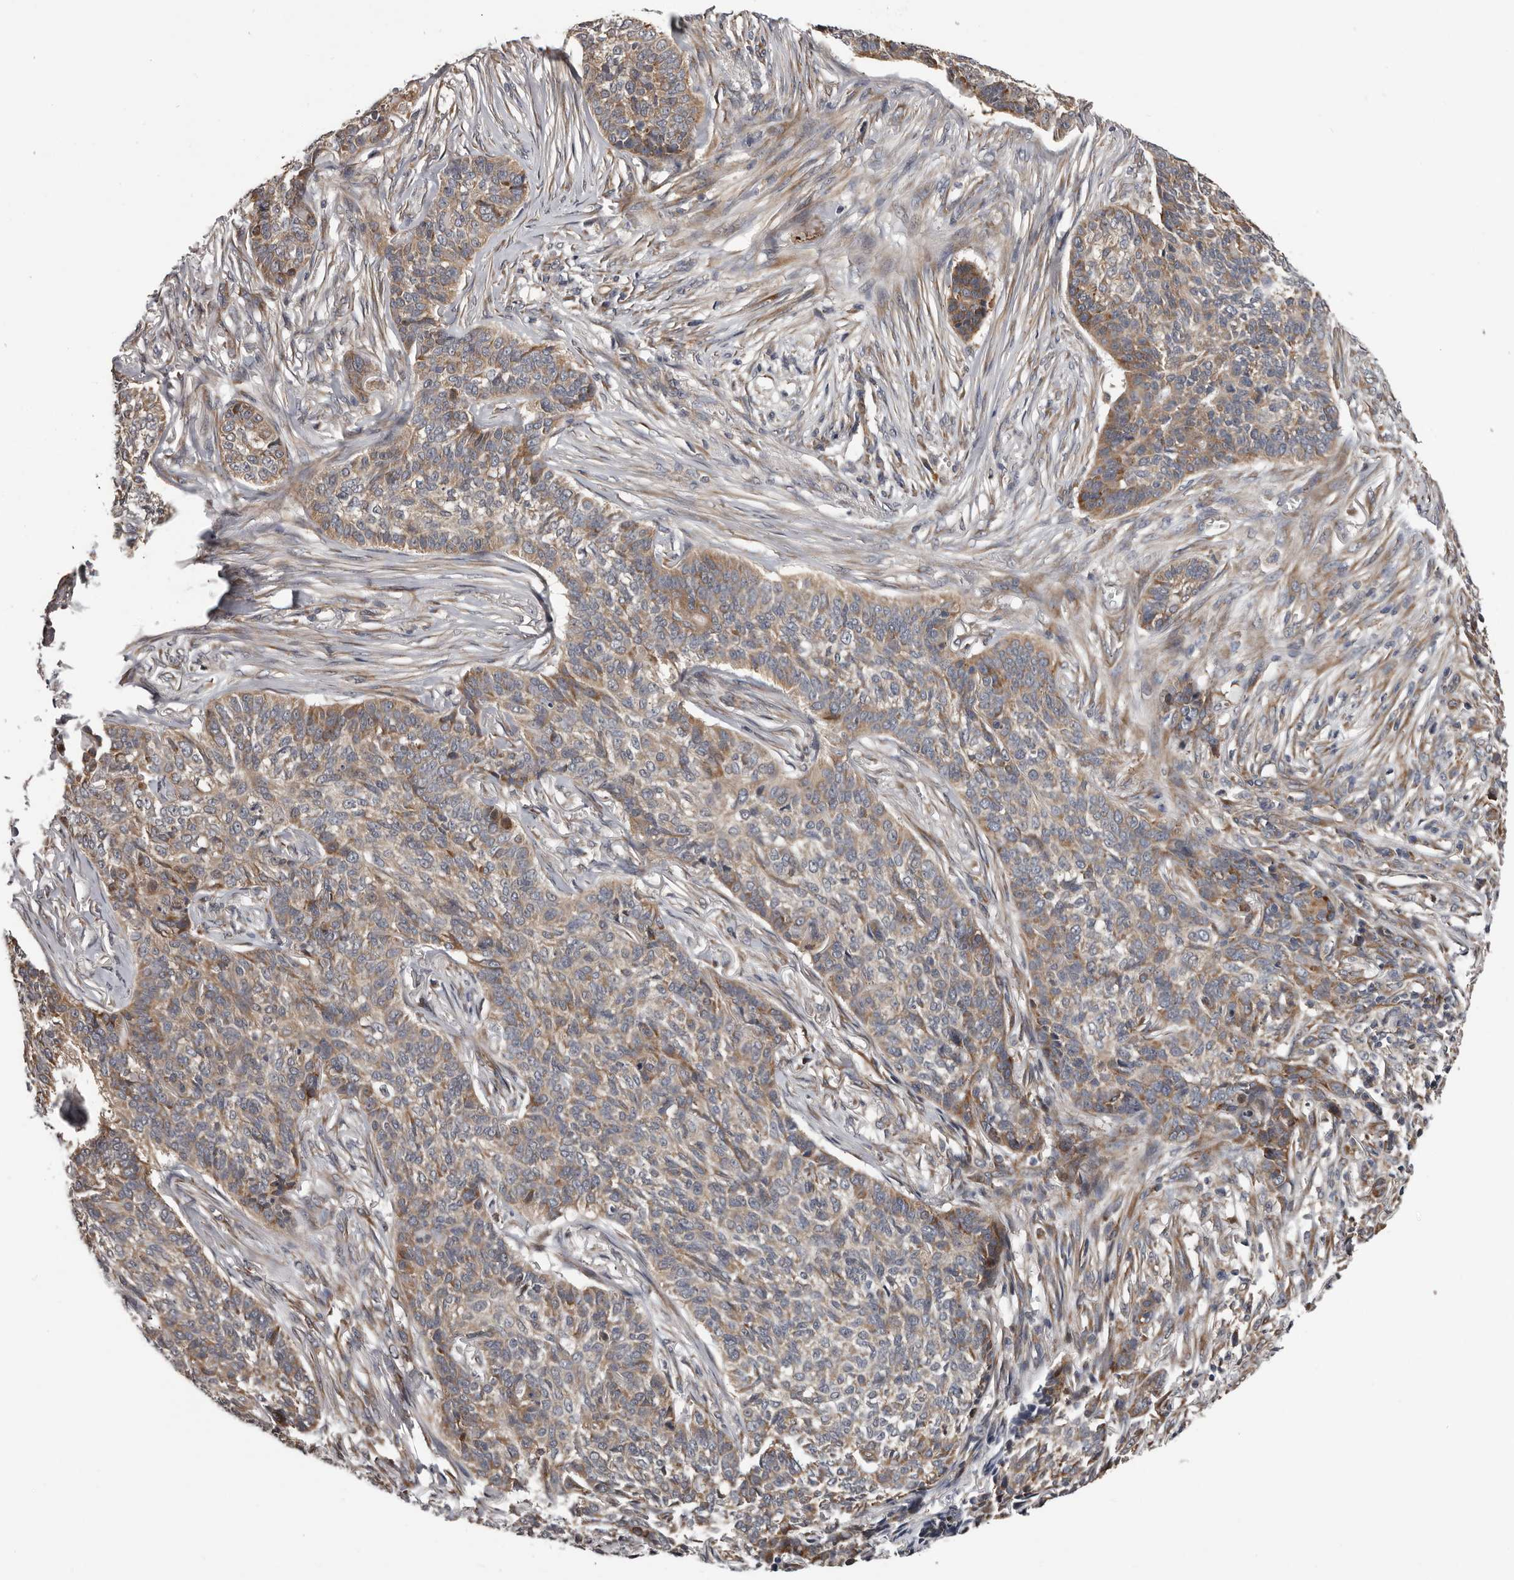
{"staining": {"intensity": "moderate", "quantity": ">75%", "location": "cytoplasmic/membranous"}, "tissue": "skin cancer", "cell_type": "Tumor cells", "image_type": "cancer", "snomed": [{"axis": "morphology", "description": "Basal cell carcinoma"}, {"axis": "topography", "description": "Skin"}], "caption": "Immunohistochemistry of skin basal cell carcinoma reveals medium levels of moderate cytoplasmic/membranous positivity in approximately >75% of tumor cells.", "gene": "VPS37A", "patient": {"sex": "male", "age": 85}}